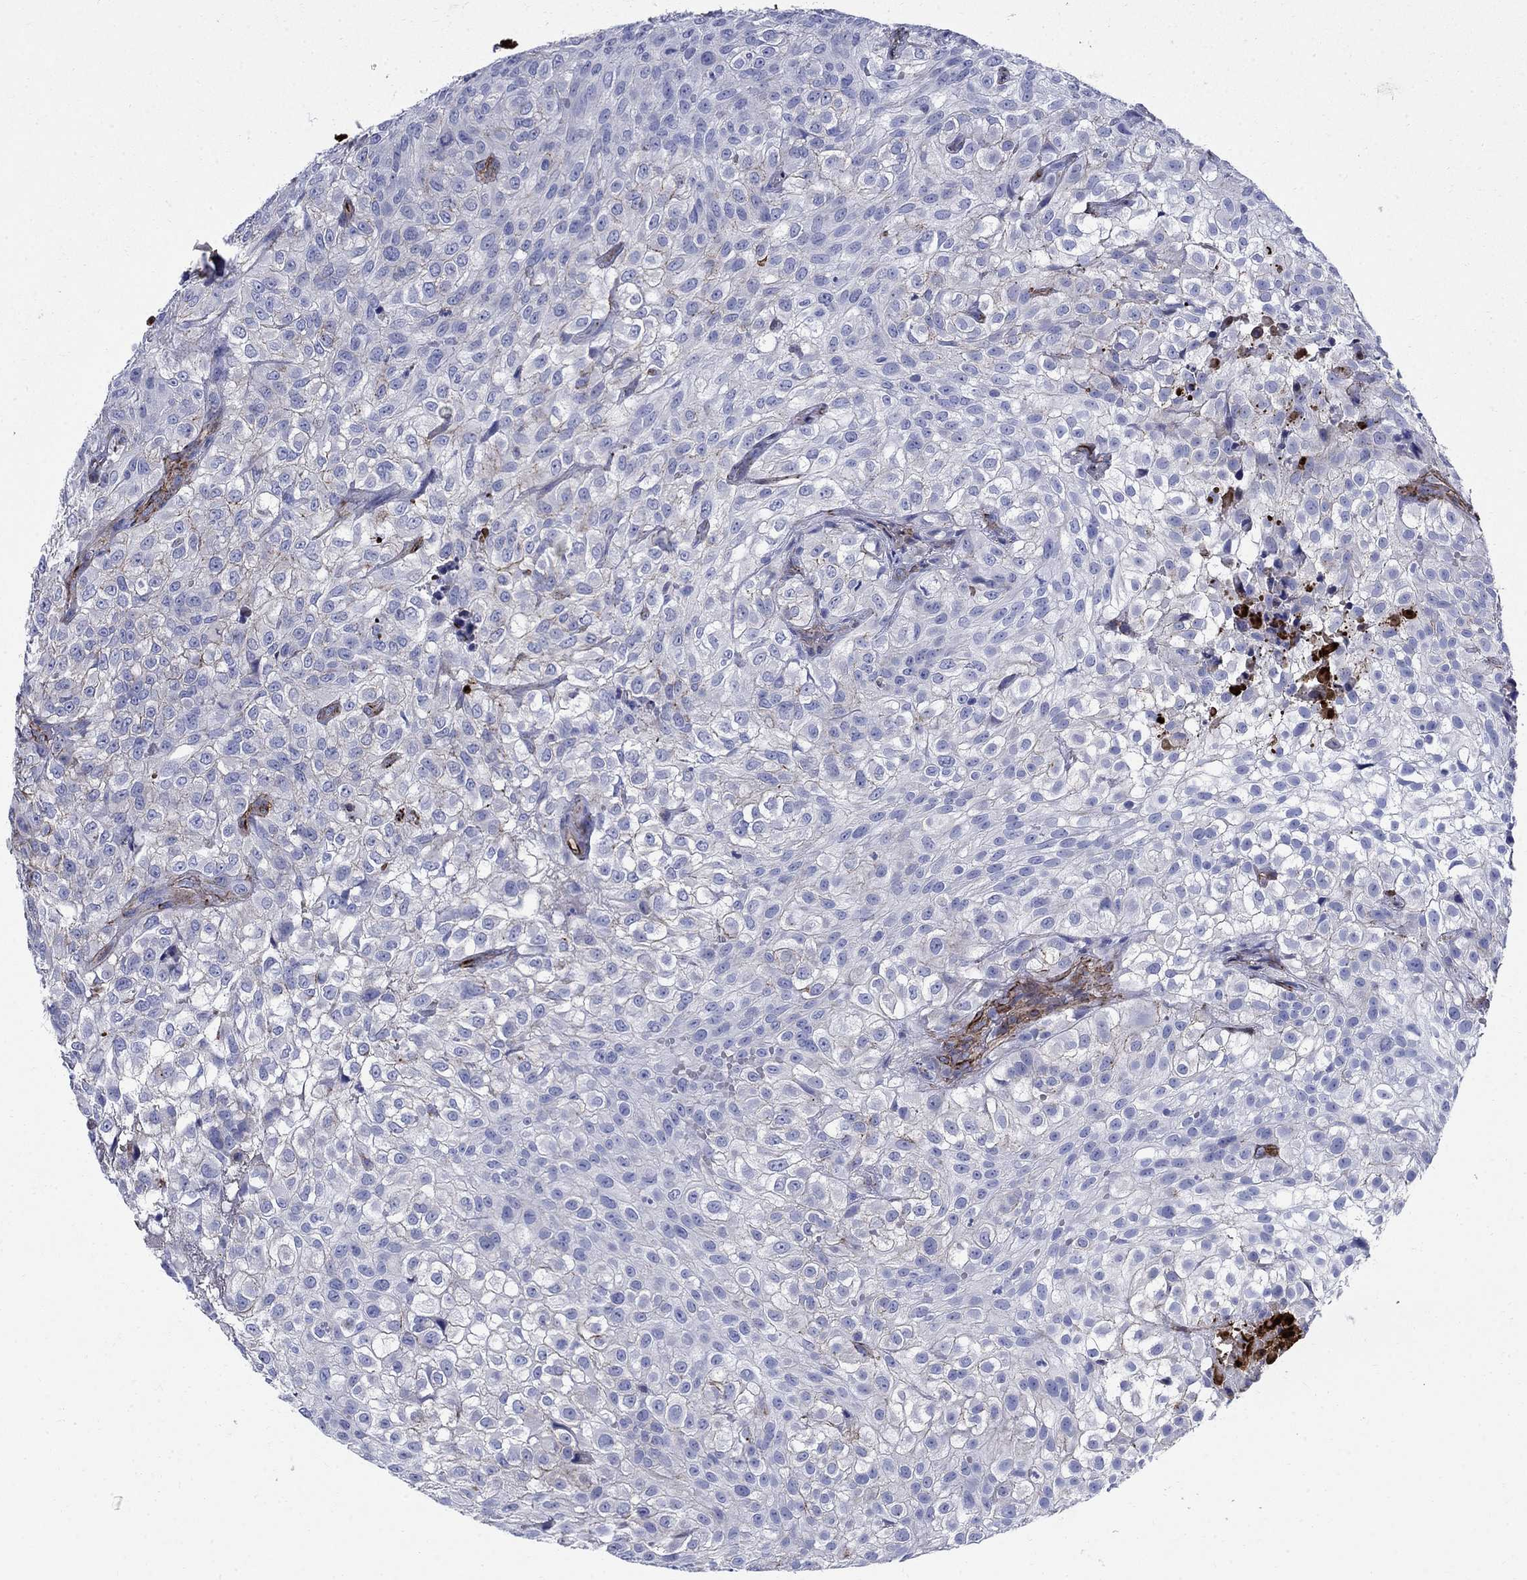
{"staining": {"intensity": "weak", "quantity": "<25%", "location": "cytoplasmic/membranous"}, "tissue": "urothelial cancer", "cell_type": "Tumor cells", "image_type": "cancer", "snomed": [{"axis": "morphology", "description": "Urothelial carcinoma, High grade"}, {"axis": "topography", "description": "Urinary bladder"}], "caption": "A micrograph of urothelial cancer stained for a protein exhibits no brown staining in tumor cells.", "gene": "VTN", "patient": {"sex": "male", "age": 56}}